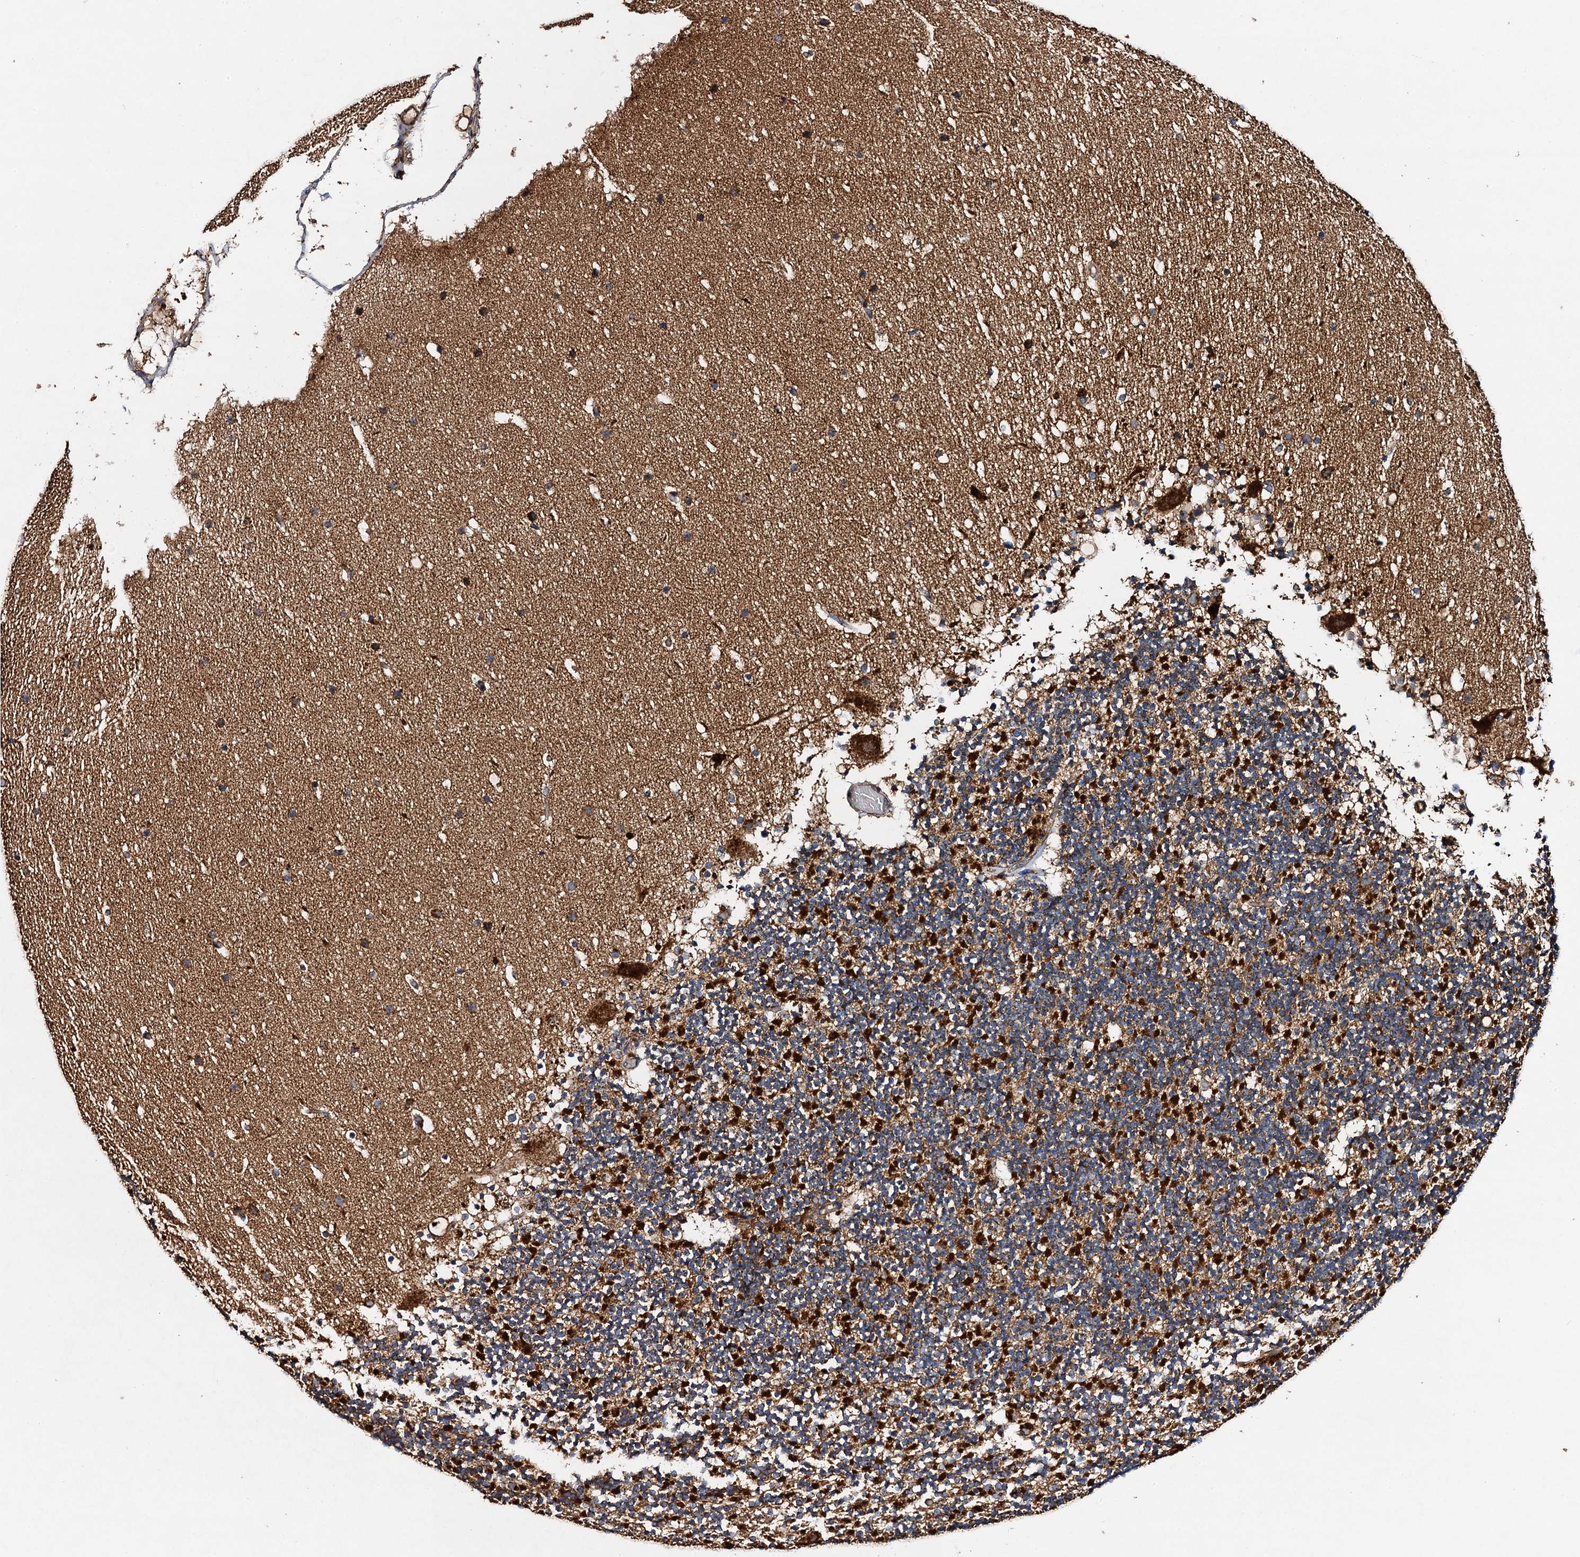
{"staining": {"intensity": "strong", "quantity": ">75%", "location": "cytoplasmic/membranous"}, "tissue": "cerebellum", "cell_type": "Cells in granular layer", "image_type": "normal", "snomed": [{"axis": "morphology", "description": "Normal tissue, NOS"}, {"axis": "topography", "description": "Cerebellum"}], "caption": "The image exhibits immunohistochemical staining of benign cerebellum. There is strong cytoplasmic/membranous staining is identified in approximately >75% of cells in granular layer.", "gene": "NDUFA13", "patient": {"sex": "male", "age": 57}}